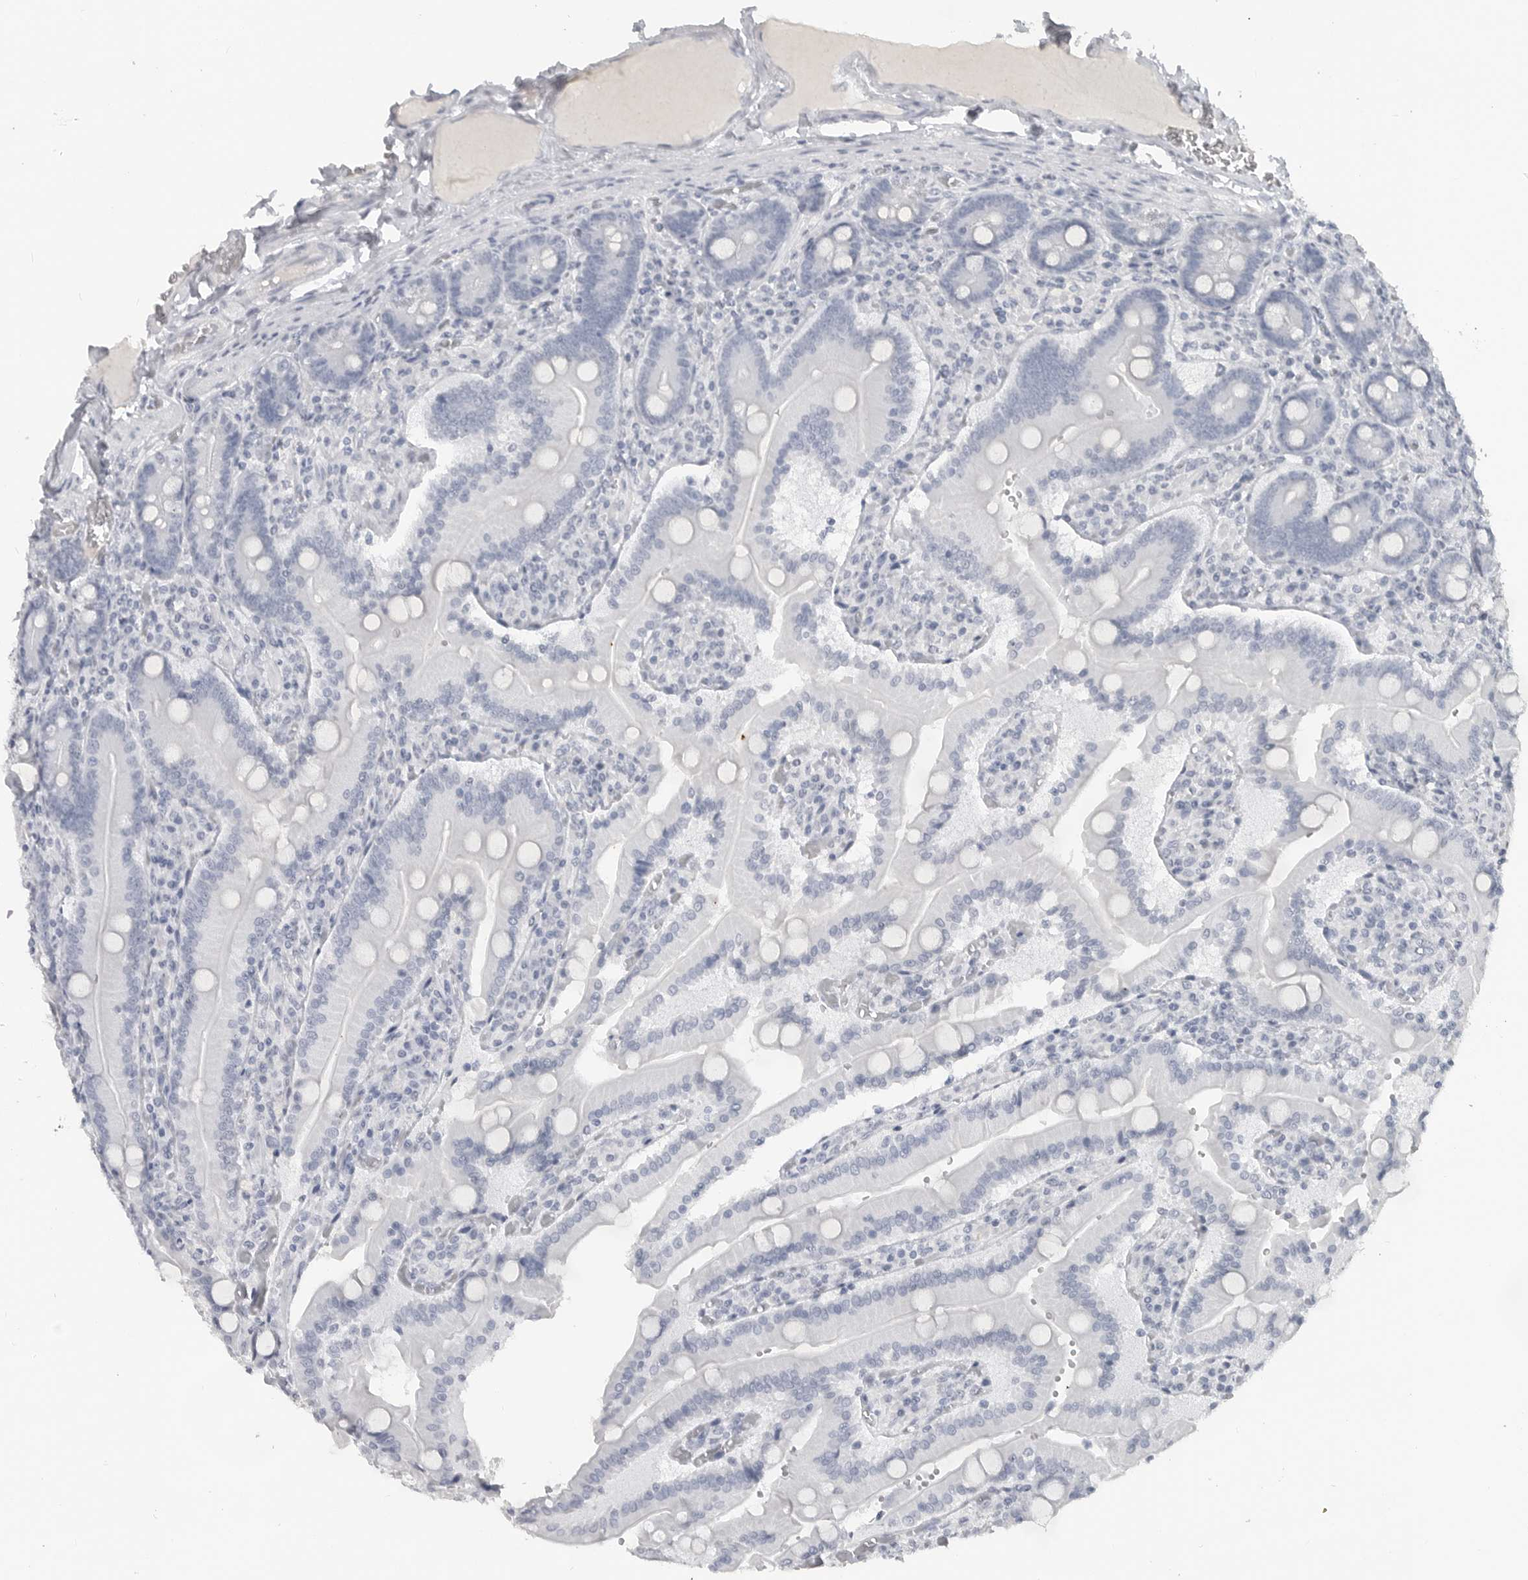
{"staining": {"intensity": "negative", "quantity": "none", "location": "none"}, "tissue": "duodenum", "cell_type": "Glandular cells", "image_type": "normal", "snomed": [{"axis": "morphology", "description": "Normal tissue, NOS"}, {"axis": "topography", "description": "Duodenum"}], "caption": "DAB immunohistochemical staining of normal human duodenum demonstrates no significant expression in glandular cells. The staining was performed using DAB (3,3'-diaminobenzidine) to visualize the protein expression in brown, while the nuclei were stained in blue with hematoxylin (Magnification: 20x).", "gene": "LY6D", "patient": {"sex": "female", "age": 62}}